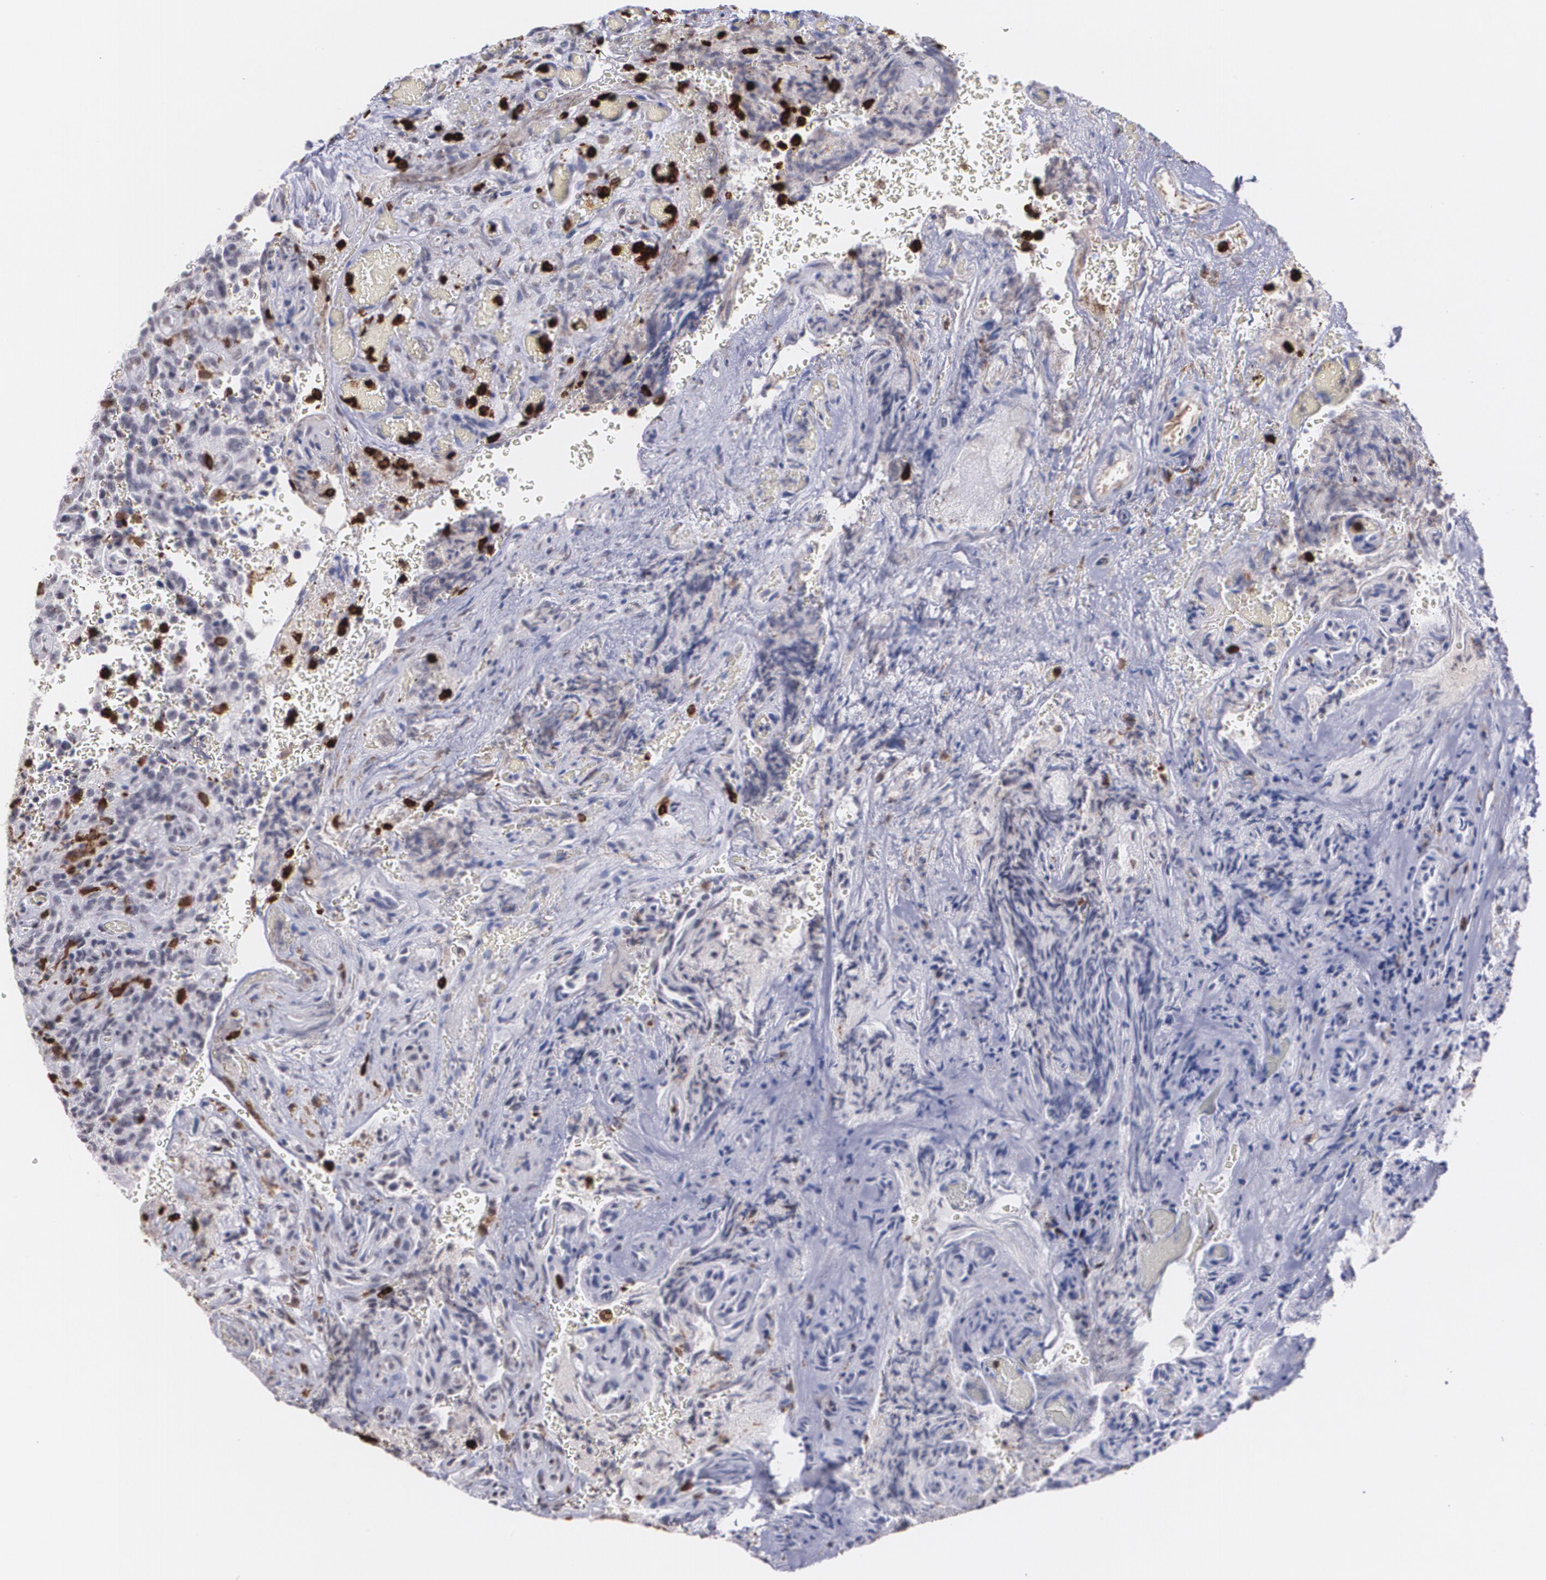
{"staining": {"intensity": "negative", "quantity": "none", "location": "none"}, "tissue": "glioma", "cell_type": "Tumor cells", "image_type": "cancer", "snomed": [{"axis": "morphology", "description": "Normal tissue, NOS"}, {"axis": "morphology", "description": "Glioma, malignant, High grade"}, {"axis": "topography", "description": "Cerebral cortex"}], "caption": "This is an immunohistochemistry (IHC) histopathology image of glioma. There is no positivity in tumor cells.", "gene": "NCF2", "patient": {"sex": "male", "age": 56}}